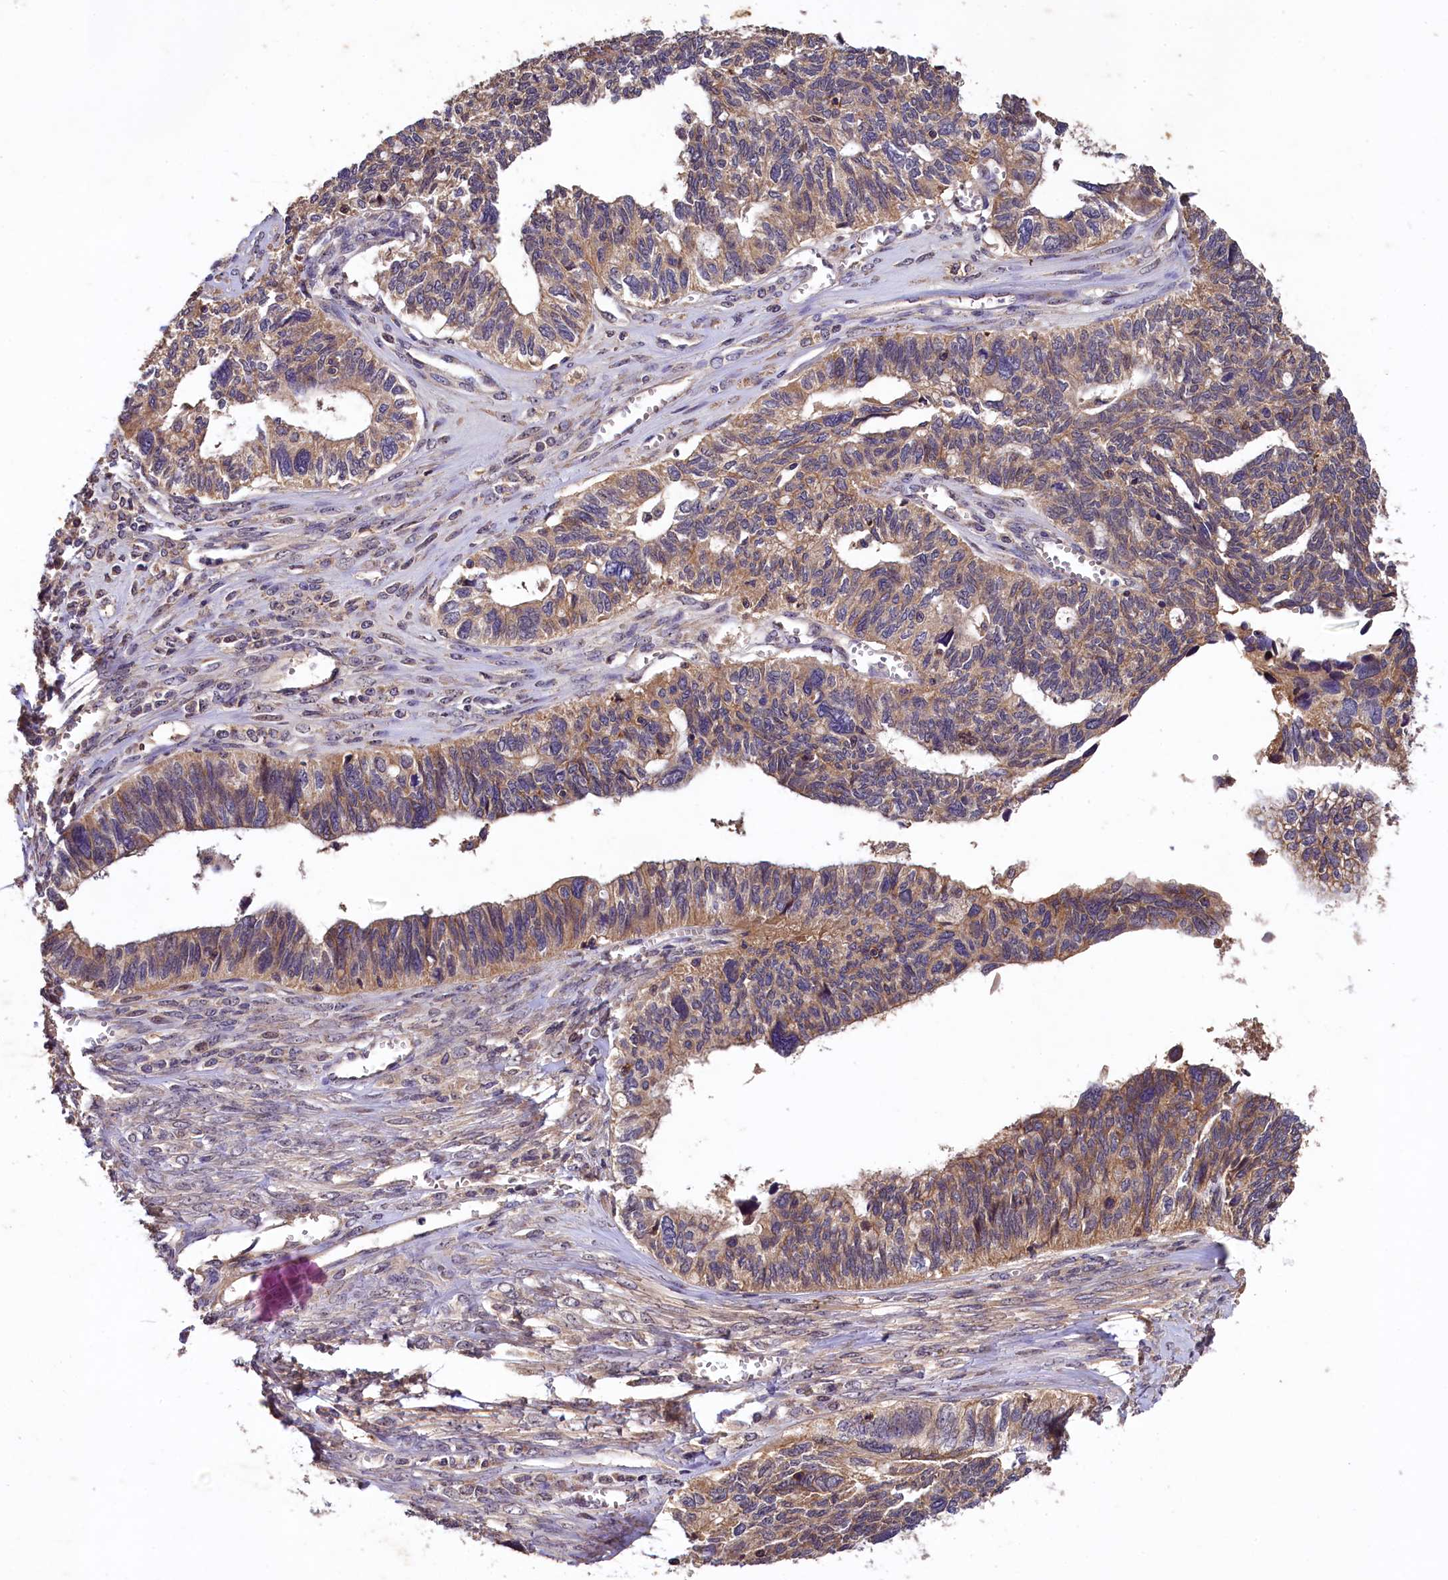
{"staining": {"intensity": "moderate", "quantity": ">75%", "location": "cytoplasmic/membranous"}, "tissue": "ovarian cancer", "cell_type": "Tumor cells", "image_type": "cancer", "snomed": [{"axis": "morphology", "description": "Cystadenocarcinoma, serous, NOS"}, {"axis": "topography", "description": "Ovary"}], "caption": "This image demonstrates ovarian cancer stained with immunohistochemistry to label a protein in brown. The cytoplasmic/membranous of tumor cells show moderate positivity for the protein. Nuclei are counter-stained blue.", "gene": "PLXNB1", "patient": {"sex": "female", "age": 79}}